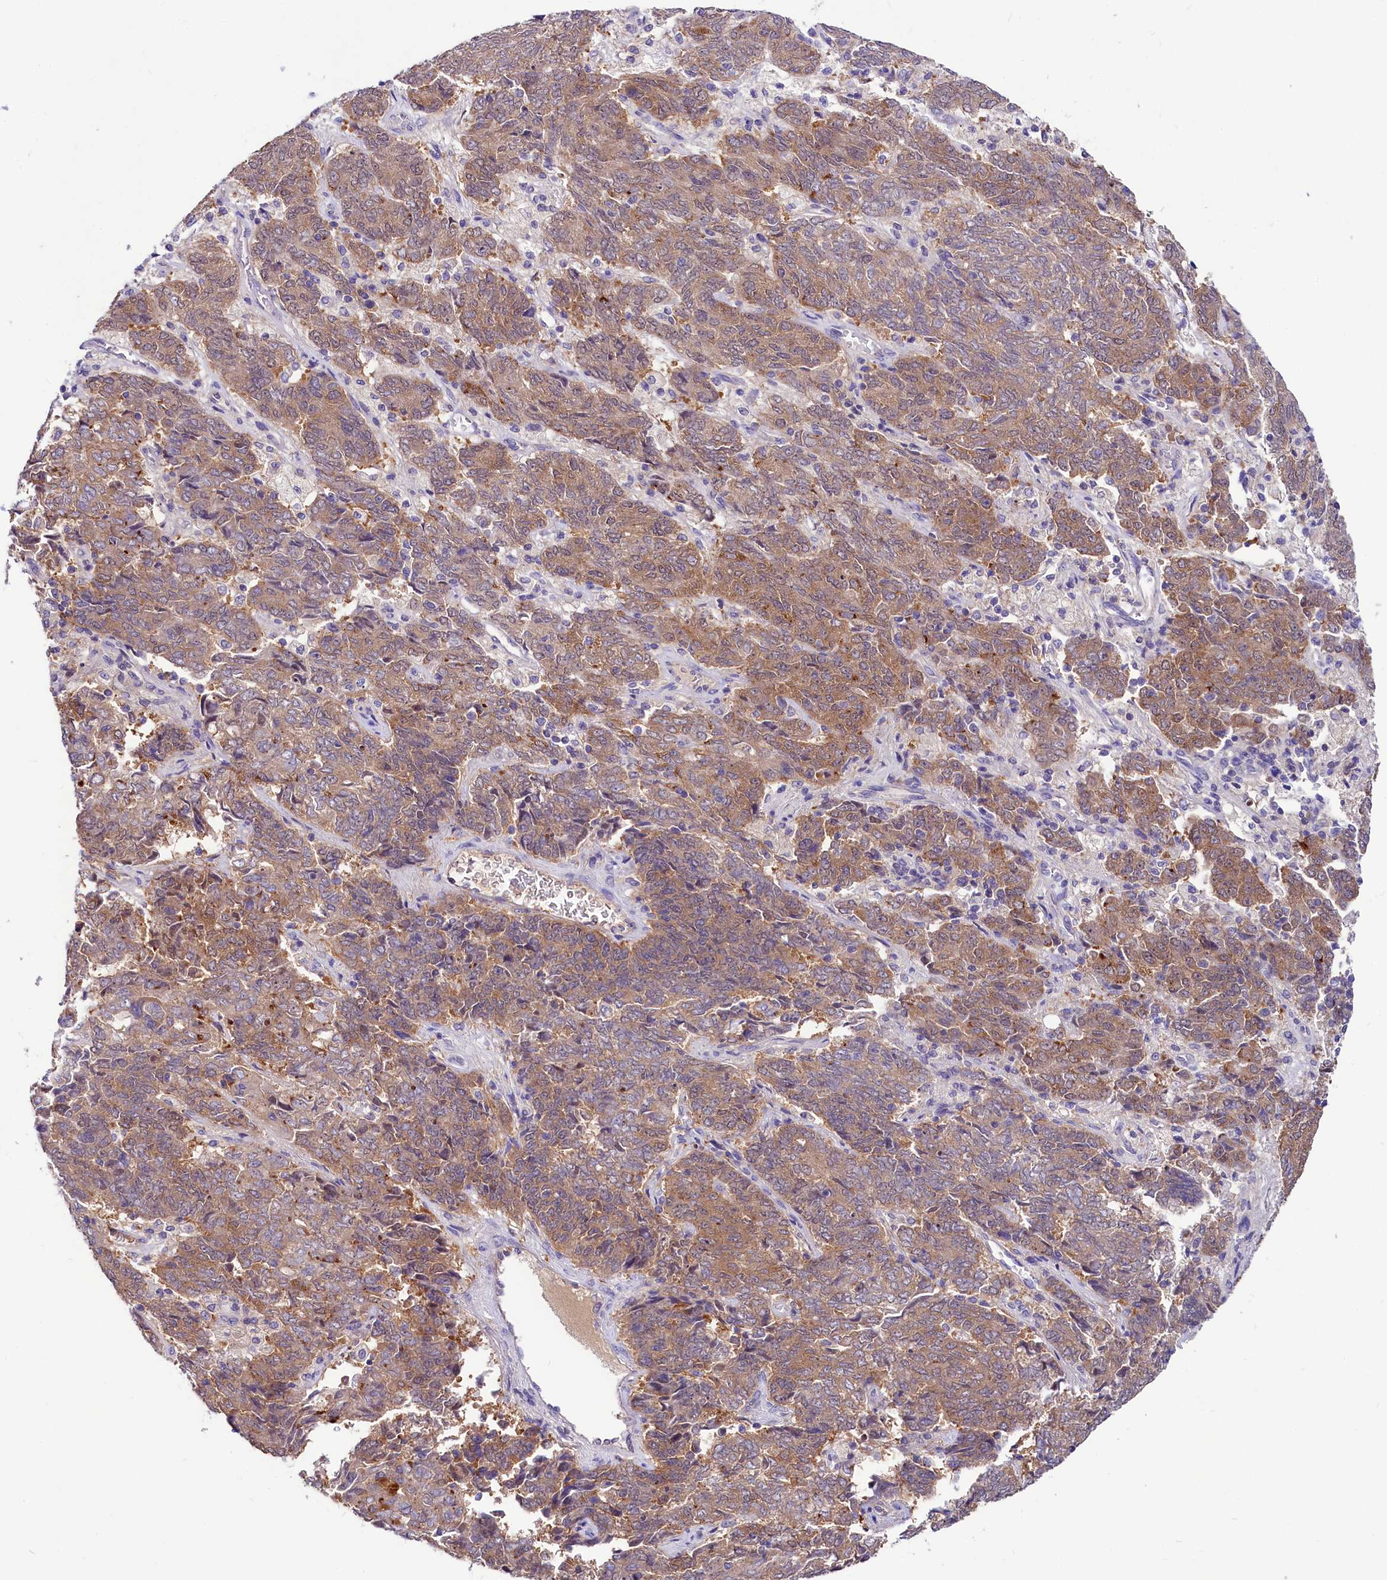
{"staining": {"intensity": "moderate", "quantity": ">75%", "location": "cytoplasmic/membranous"}, "tissue": "endometrial cancer", "cell_type": "Tumor cells", "image_type": "cancer", "snomed": [{"axis": "morphology", "description": "Adenocarcinoma, NOS"}, {"axis": "topography", "description": "Endometrium"}], "caption": "Protein staining shows moderate cytoplasmic/membranous staining in approximately >75% of tumor cells in endometrial cancer (adenocarcinoma).", "gene": "ABHD5", "patient": {"sex": "female", "age": 80}}